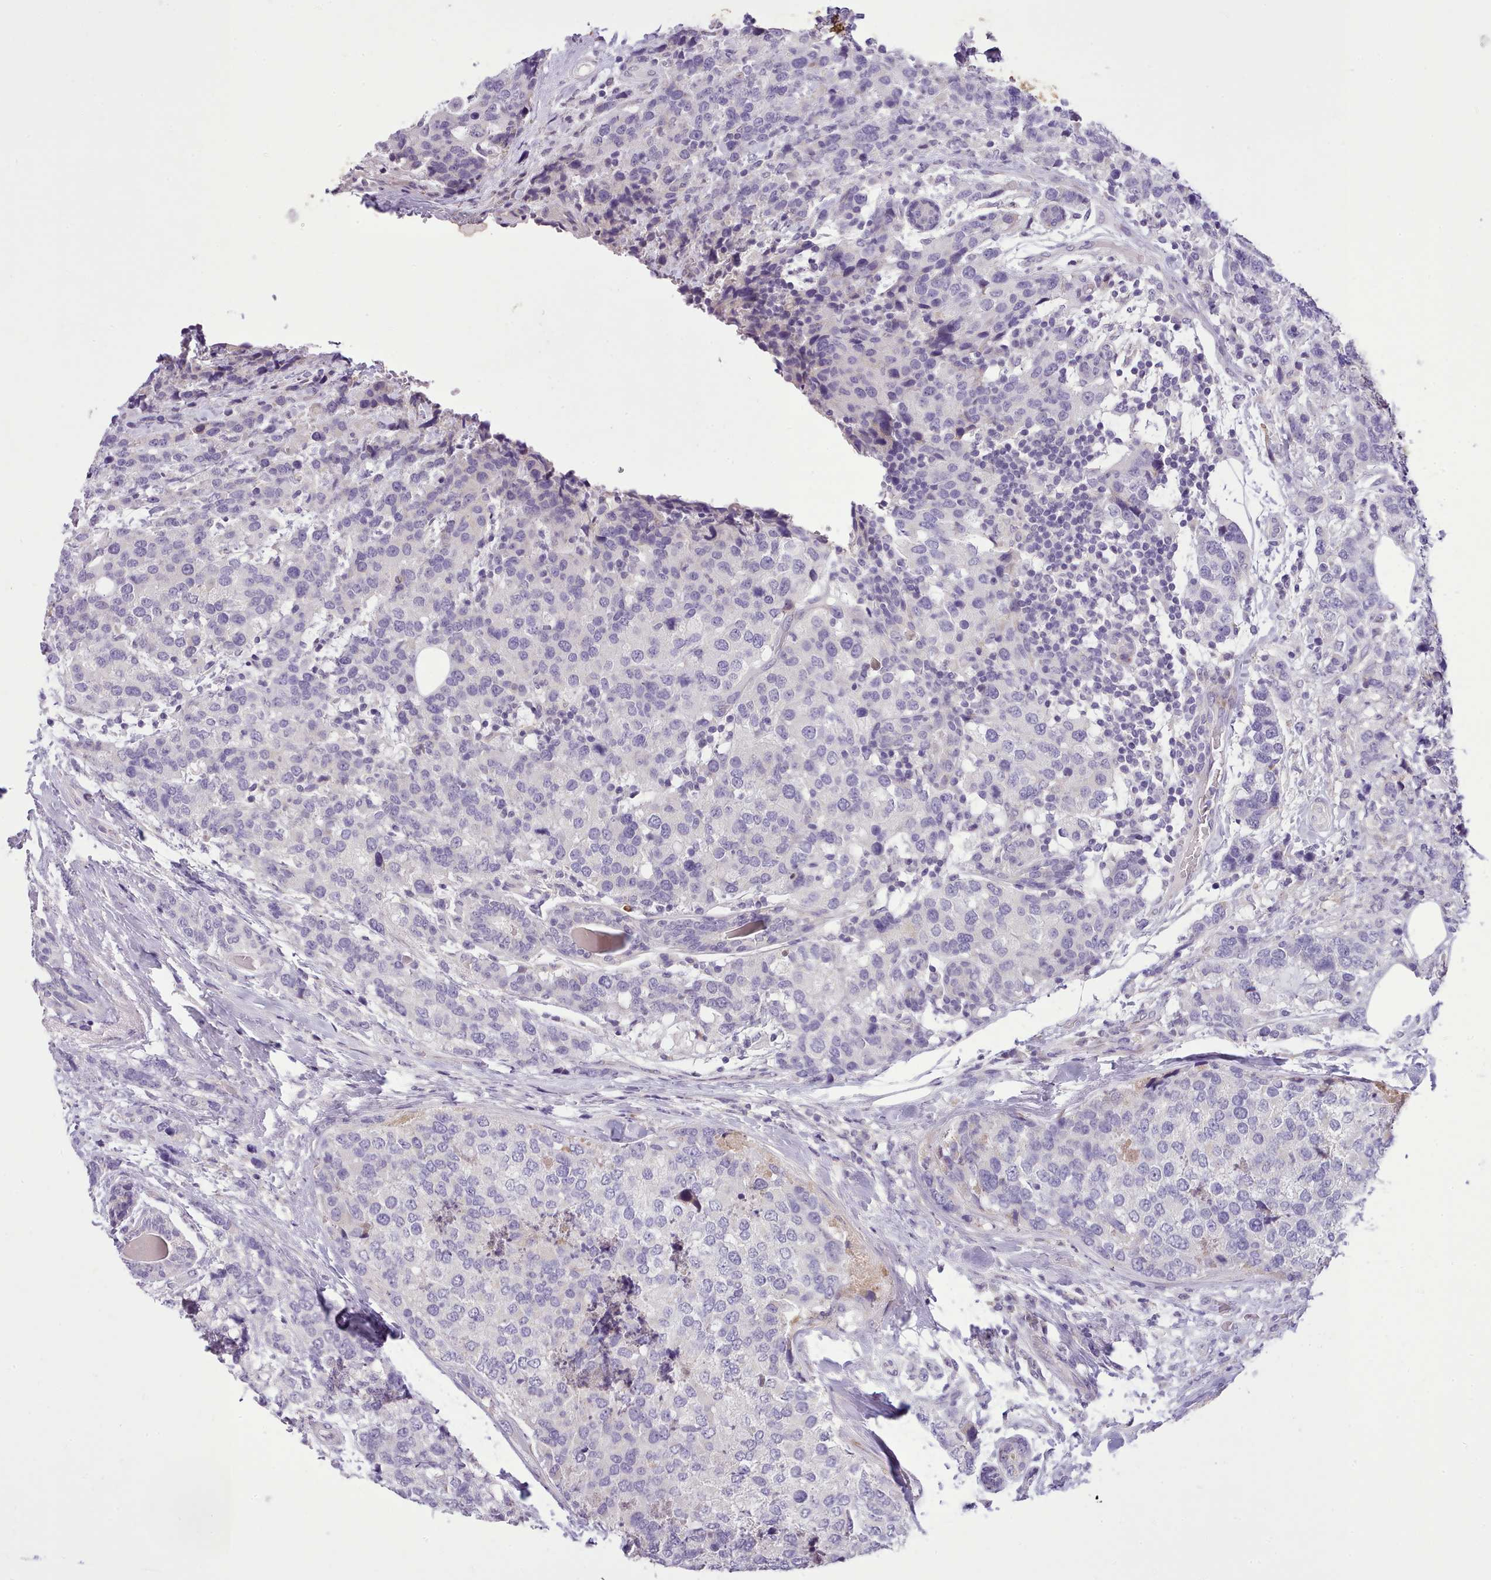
{"staining": {"intensity": "negative", "quantity": "none", "location": "none"}, "tissue": "breast cancer", "cell_type": "Tumor cells", "image_type": "cancer", "snomed": [{"axis": "morphology", "description": "Lobular carcinoma"}, {"axis": "topography", "description": "Breast"}], "caption": "High magnification brightfield microscopy of breast lobular carcinoma stained with DAB (brown) and counterstained with hematoxylin (blue): tumor cells show no significant expression.", "gene": "FAM83E", "patient": {"sex": "female", "age": 59}}